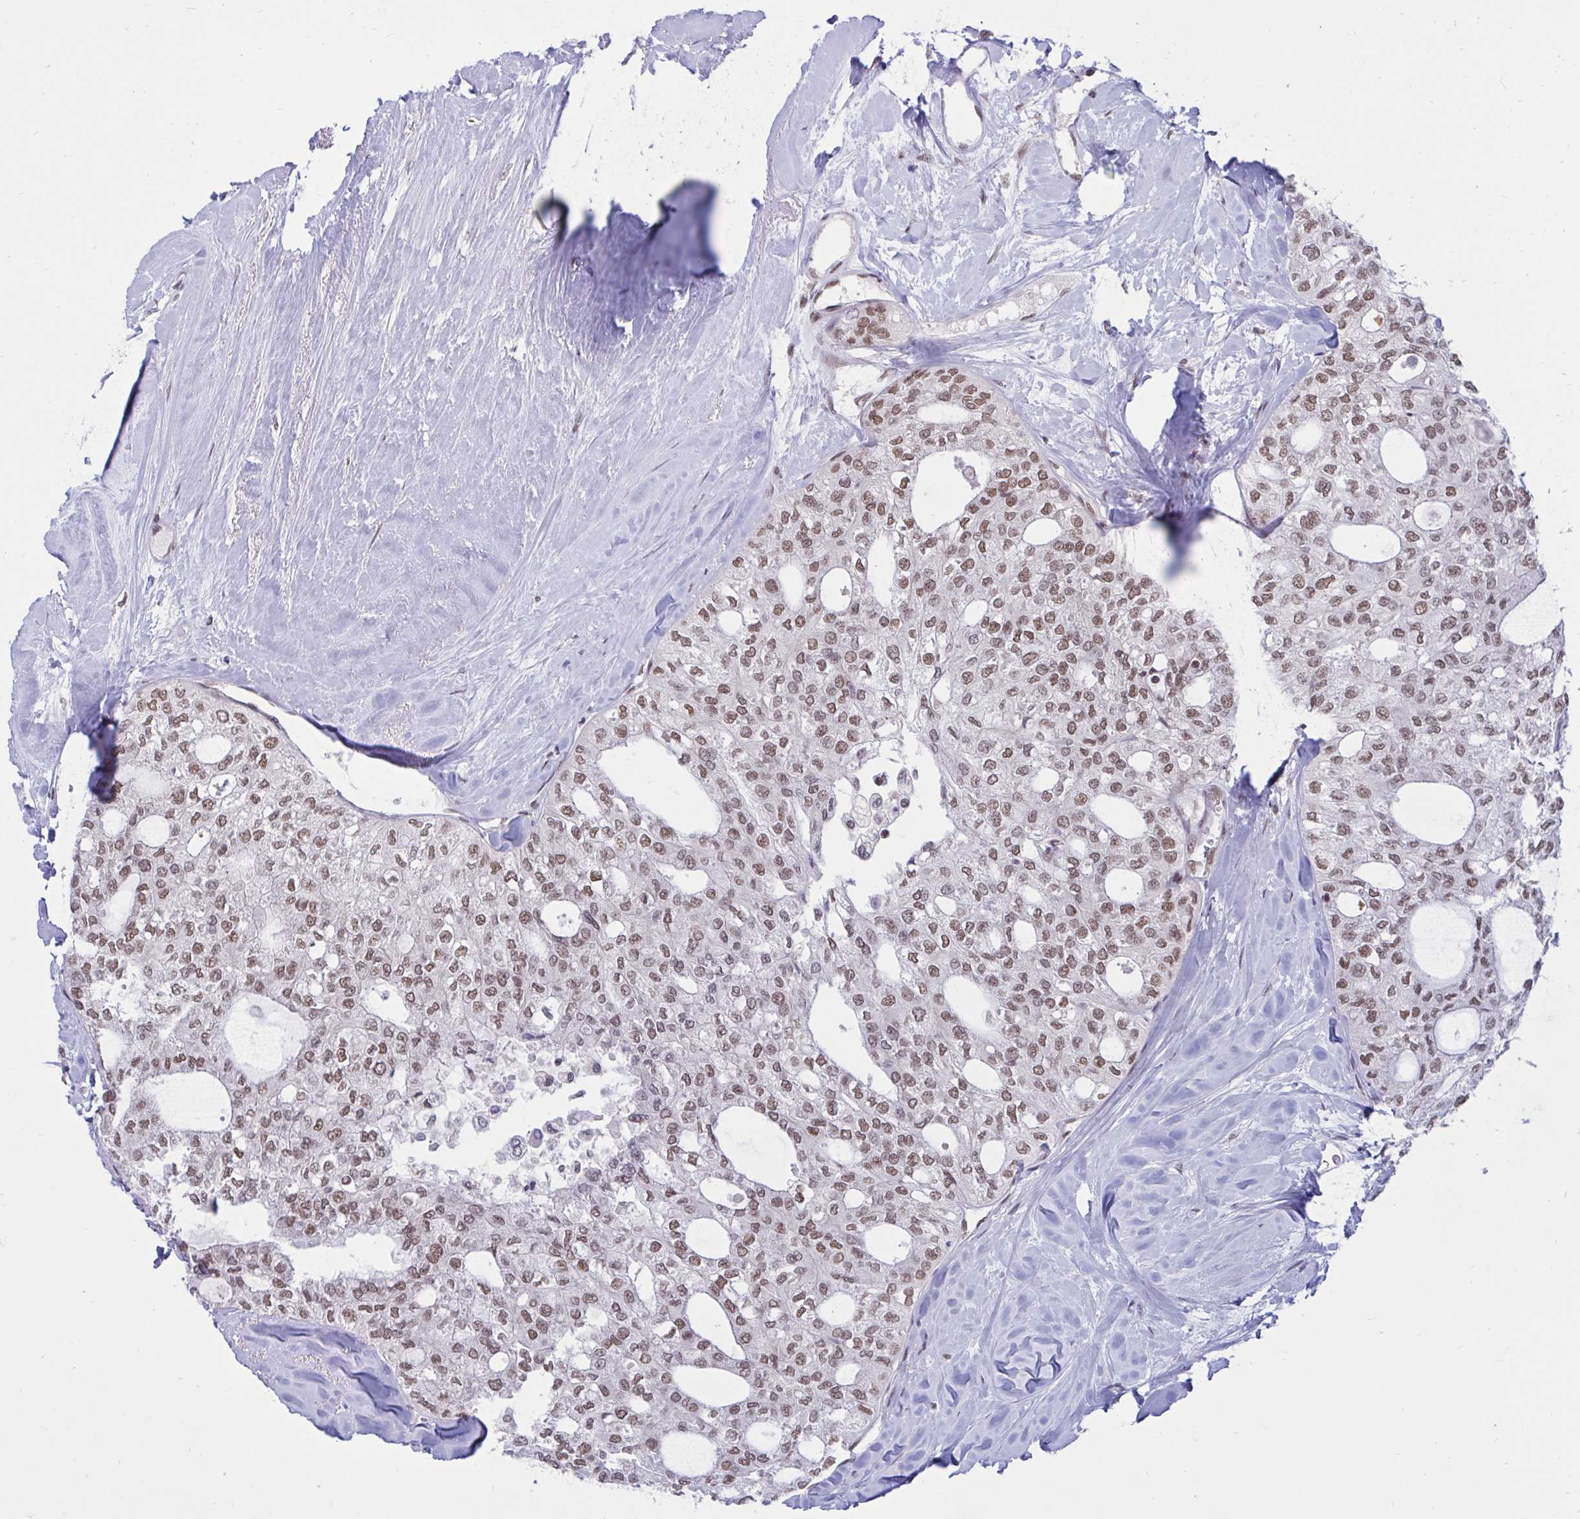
{"staining": {"intensity": "moderate", "quantity": ">75%", "location": "nuclear"}, "tissue": "thyroid cancer", "cell_type": "Tumor cells", "image_type": "cancer", "snomed": [{"axis": "morphology", "description": "Follicular adenoma carcinoma, NOS"}, {"axis": "topography", "description": "Thyroid gland"}], "caption": "Brown immunohistochemical staining in human thyroid follicular adenoma carcinoma reveals moderate nuclear staining in approximately >75% of tumor cells.", "gene": "PHF10", "patient": {"sex": "male", "age": 75}}